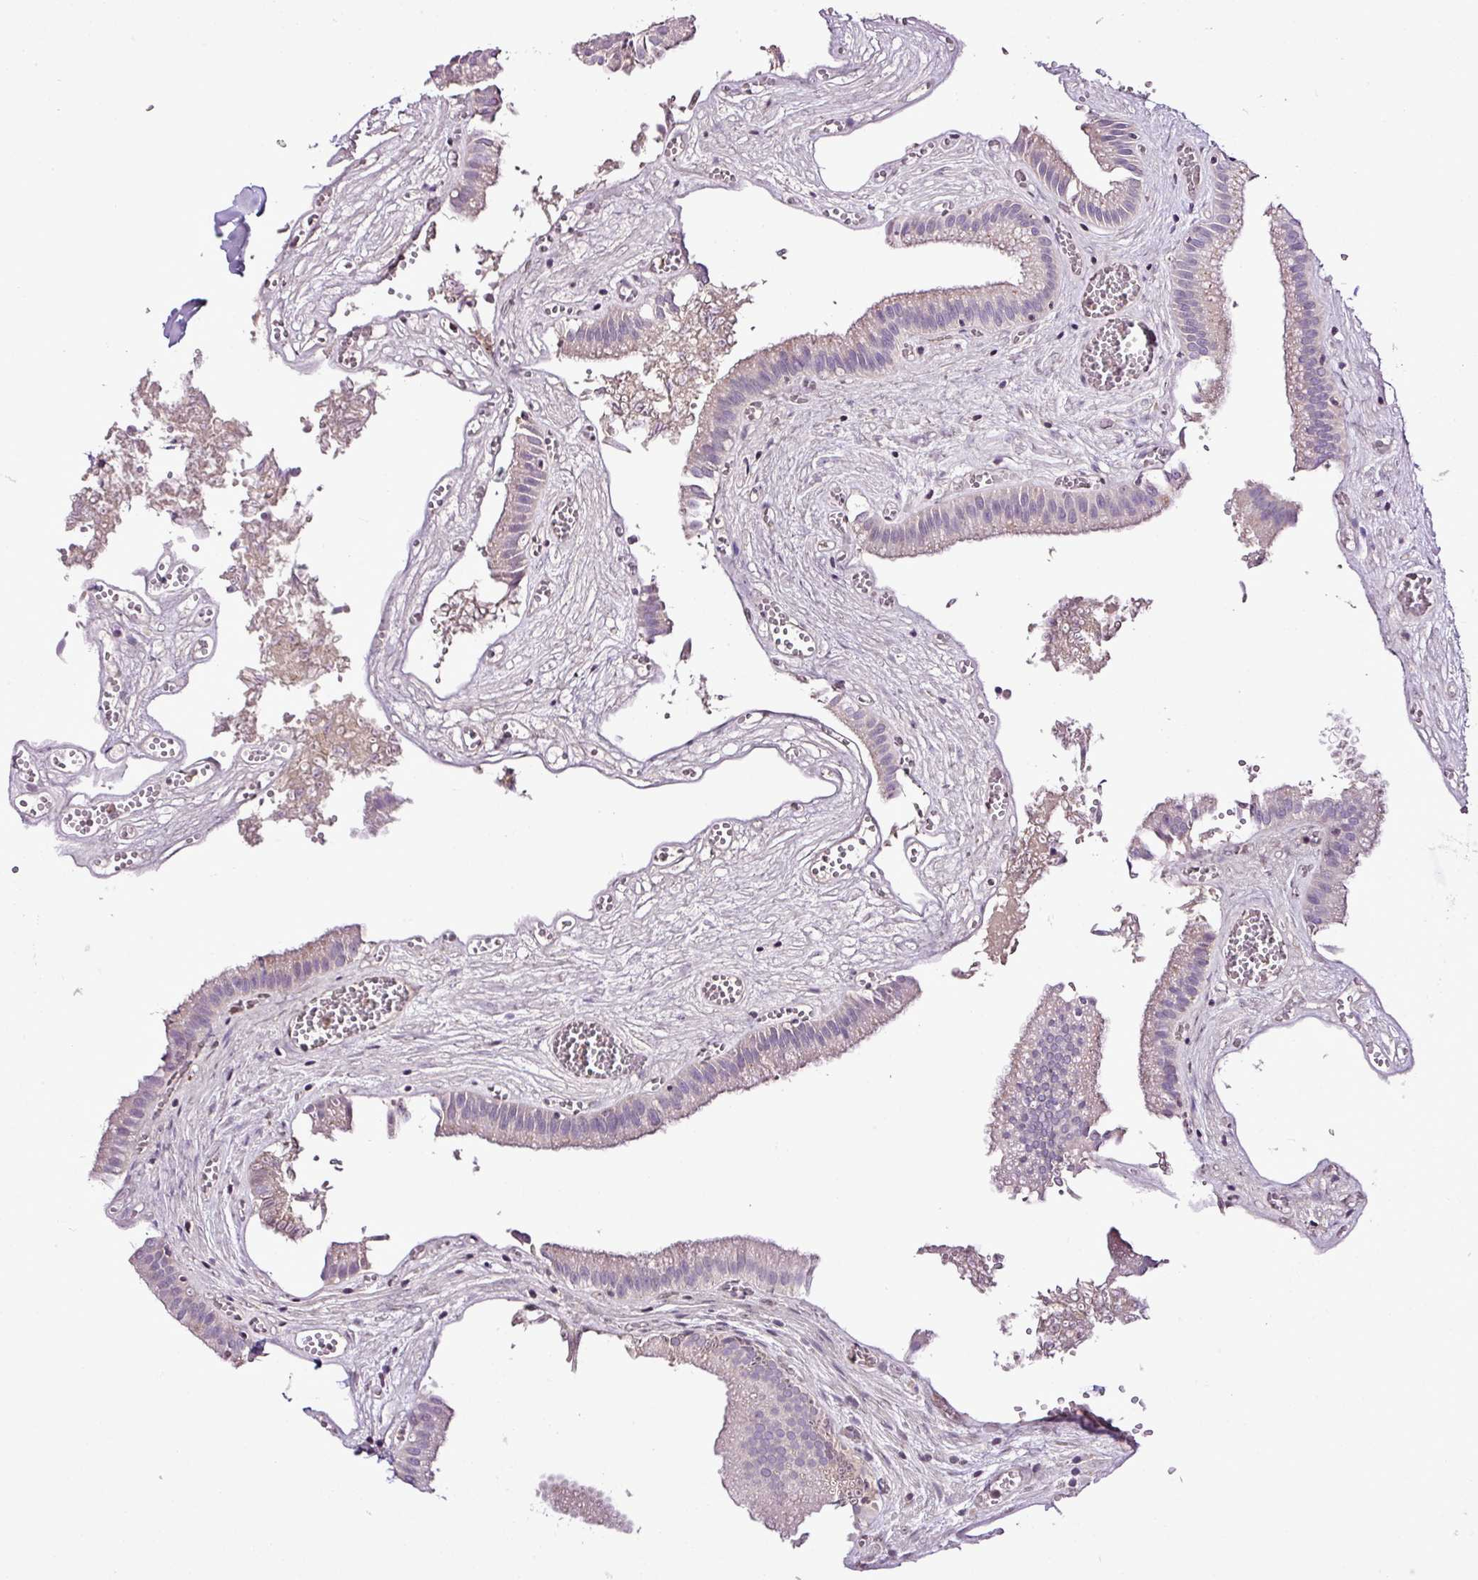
{"staining": {"intensity": "negative", "quantity": "none", "location": "none"}, "tissue": "gallbladder", "cell_type": "Glandular cells", "image_type": "normal", "snomed": [{"axis": "morphology", "description": "Normal tissue, NOS"}, {"axis": "topography", "description": "Gallbladder"}], "caption": "IHC photomicrograph of benign gallbladder stained for a protein (brown), which exhibits no expression in glandular cells. (DAB (3,3'-diaminobenzidine) immunohistochemistry, high magnification).", "gene": "ESR1", "patient": {"sex": "male", "age": 17}}